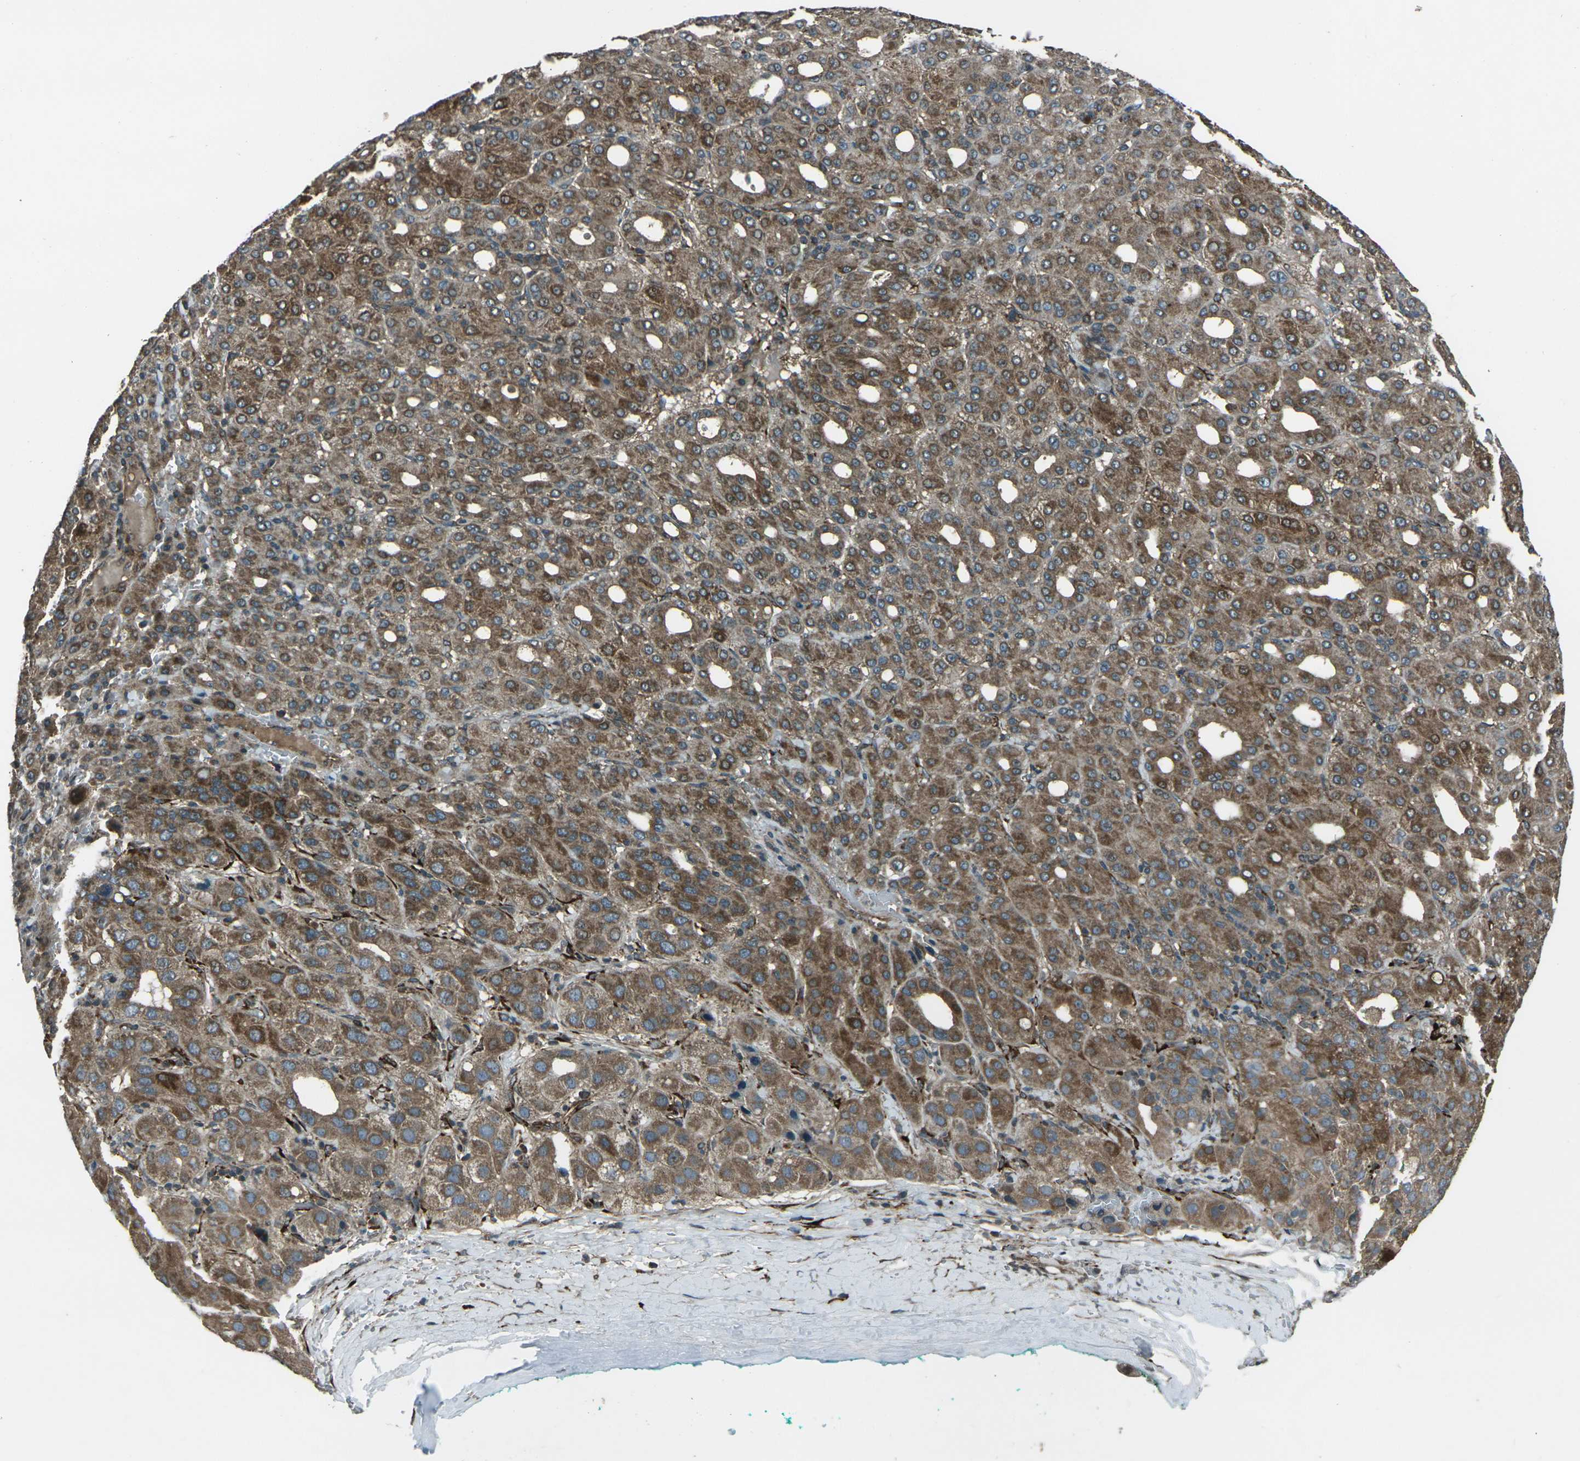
{"staining": {"intensity": "moderate", "quantity": ">75%", "location": "cytoplasmic/membranous"}, "tissue": "liver cancer", "cell_type": "Tumor cells", "image_type": "cancer", "snomed": [{"axis": "morphology", "description": "Carcinoma, Hepatocellular, NOS"}, {"axis": "topography", "description": "Liver"}], "caption": "A brown stain labels moderate cytoplasmic/membranous expression of a protein in human hepatocellular carcinoma (liver) tumor cells.", "gene": "LSMEM1", "patient": {"sex": "male", "age": 65}}